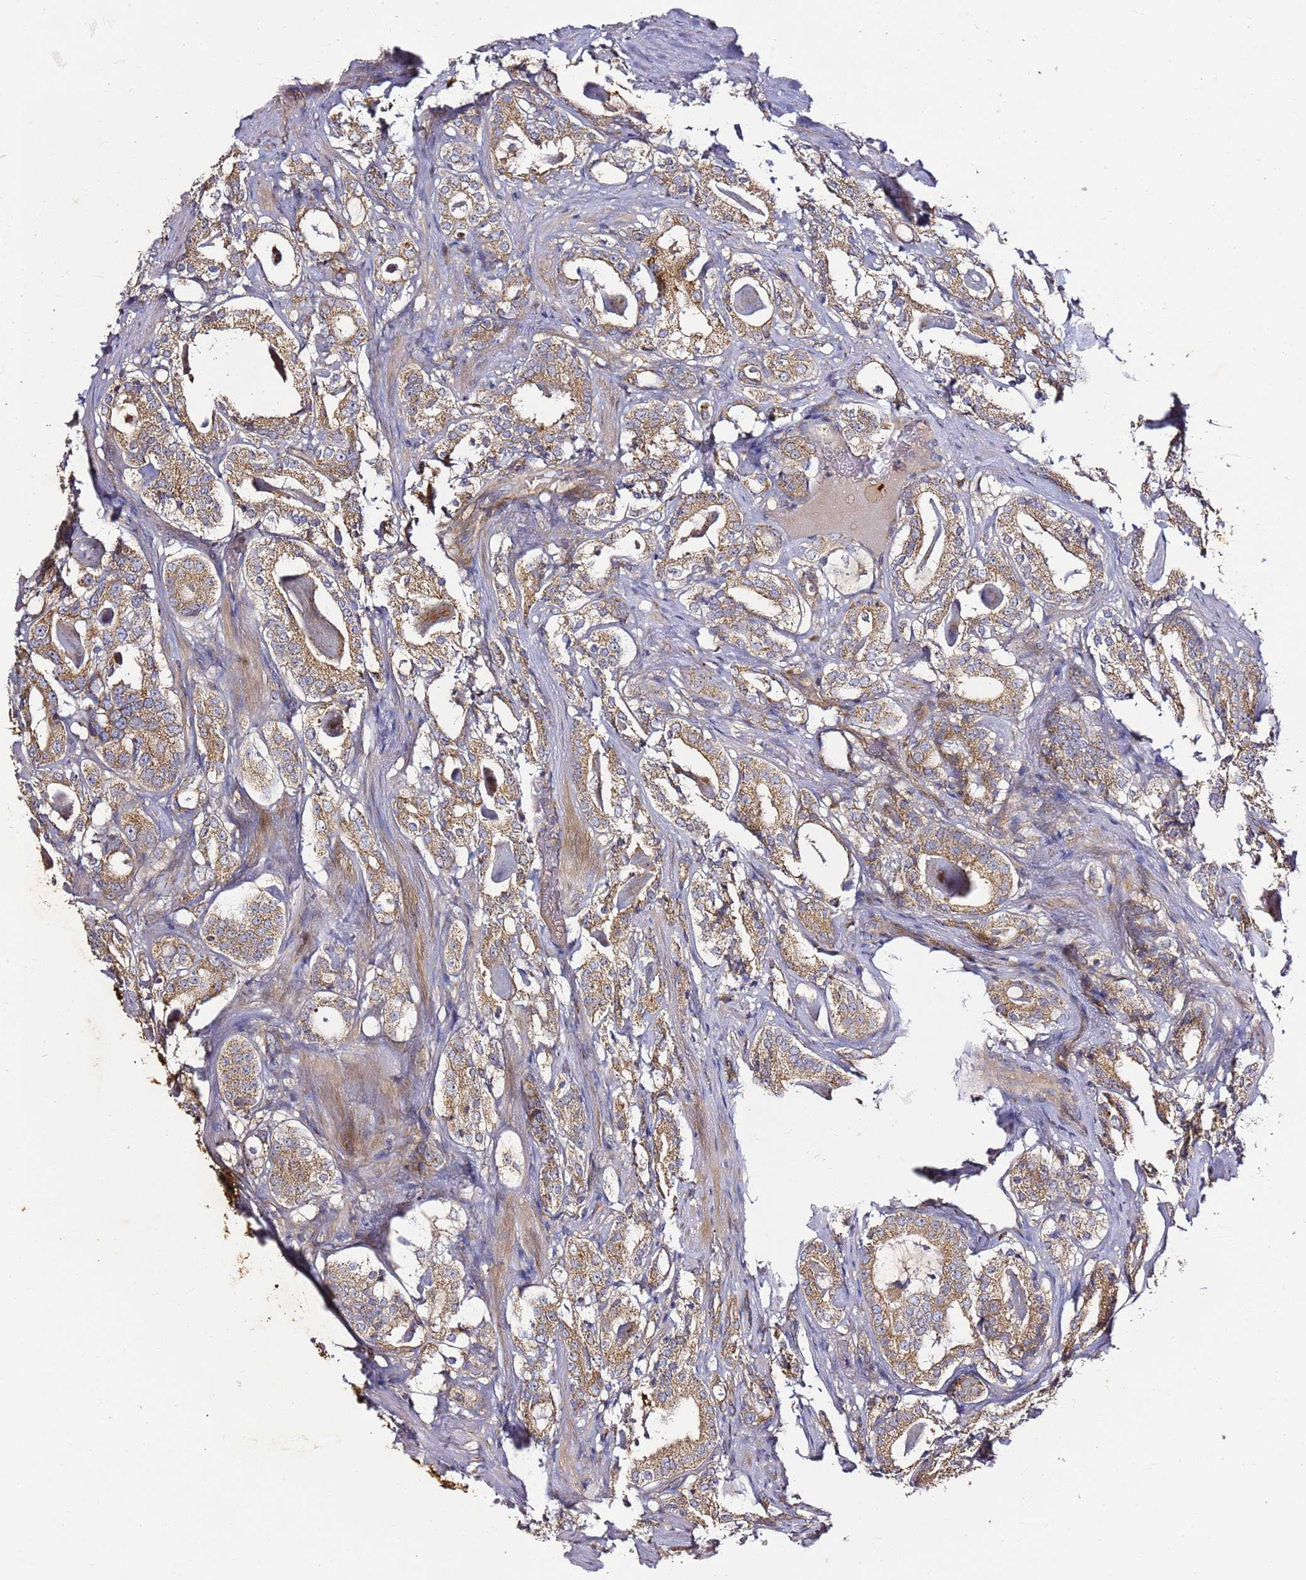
{"staining": {"intensity": "moderate", "quantity": ">75%", "location": "cytoplasmic/membranous"}, "tissue": "prostate cancer", "cell_type": "Tumor cells", "image_type": "cancer", "snomed": [{"axis": "morphology", "description": "Adenocarcinoma, High grade"}, {"axis": "topography", "description": "Prostate"}], "caption": "A high-resolution micrograph shows immunohistochemistry staining of high-grade adenocarcinoma (prostate), which reveals moderate cytoplasmic/membranous positivity in about >75% of tumor cells.", "gene": "KRTAP21-3", "patient": {"sex": "male", "age": 63}}